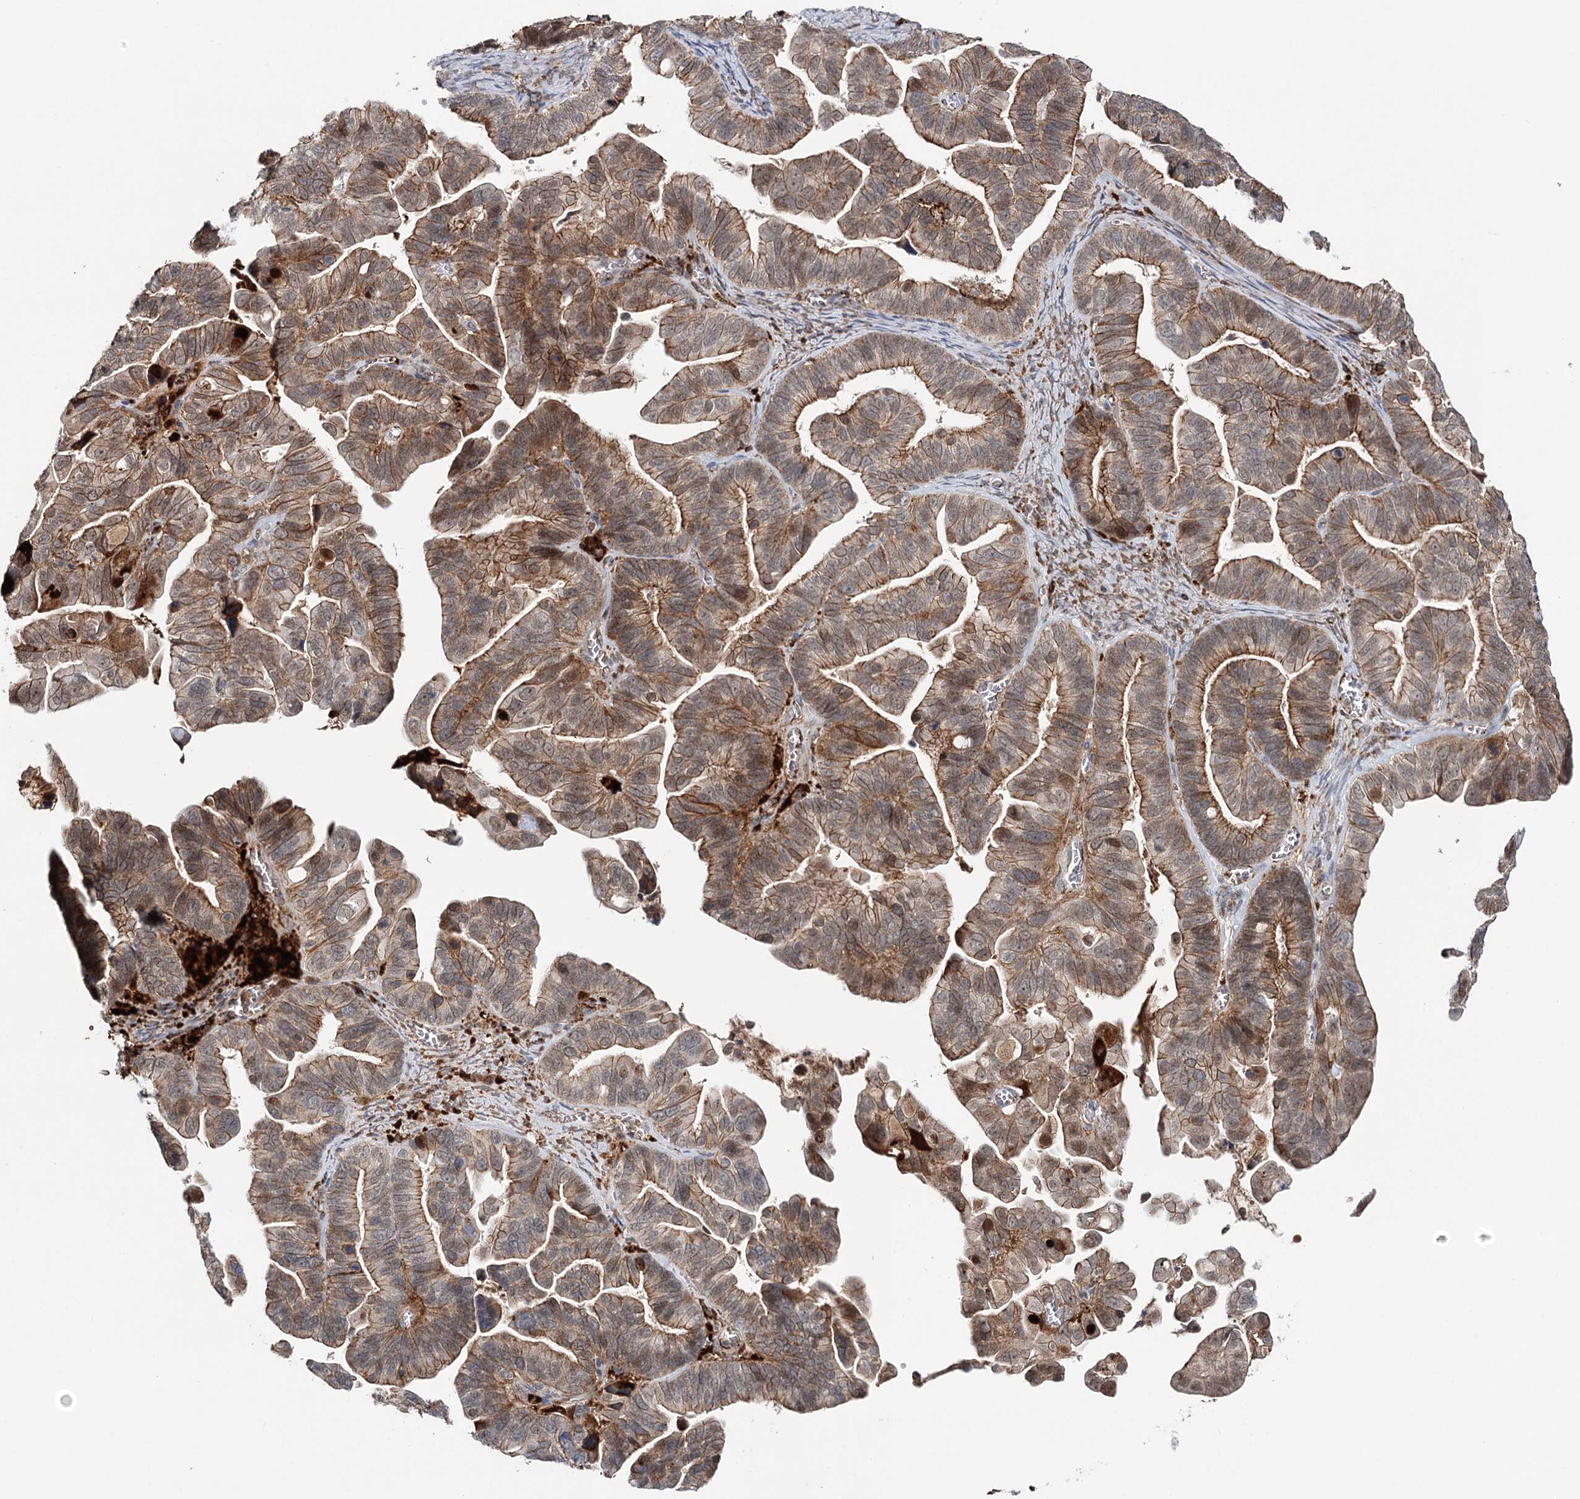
{"staining": {"intensity": "moderate", "quantity": ">75%", "location": "cytoplasmic/membranous"}, "tissue": "ovarian cancer", "cell_type": "Tumor cells", "image_type": "cancer", "snomed": [{"axis": "morphology", "description": "Cystadenocarcinoma, serous, NOS"}, {"axis": "topography", "description": "Ovary"}], "caption": "A brown stain labels moderate cytoplasmic/membranous staining of a protein in human serous cystadenocarcinoma (ovarian) tumor cells.", "gene": "PKP4", "patient": {"sex": "female", "age": 56}}